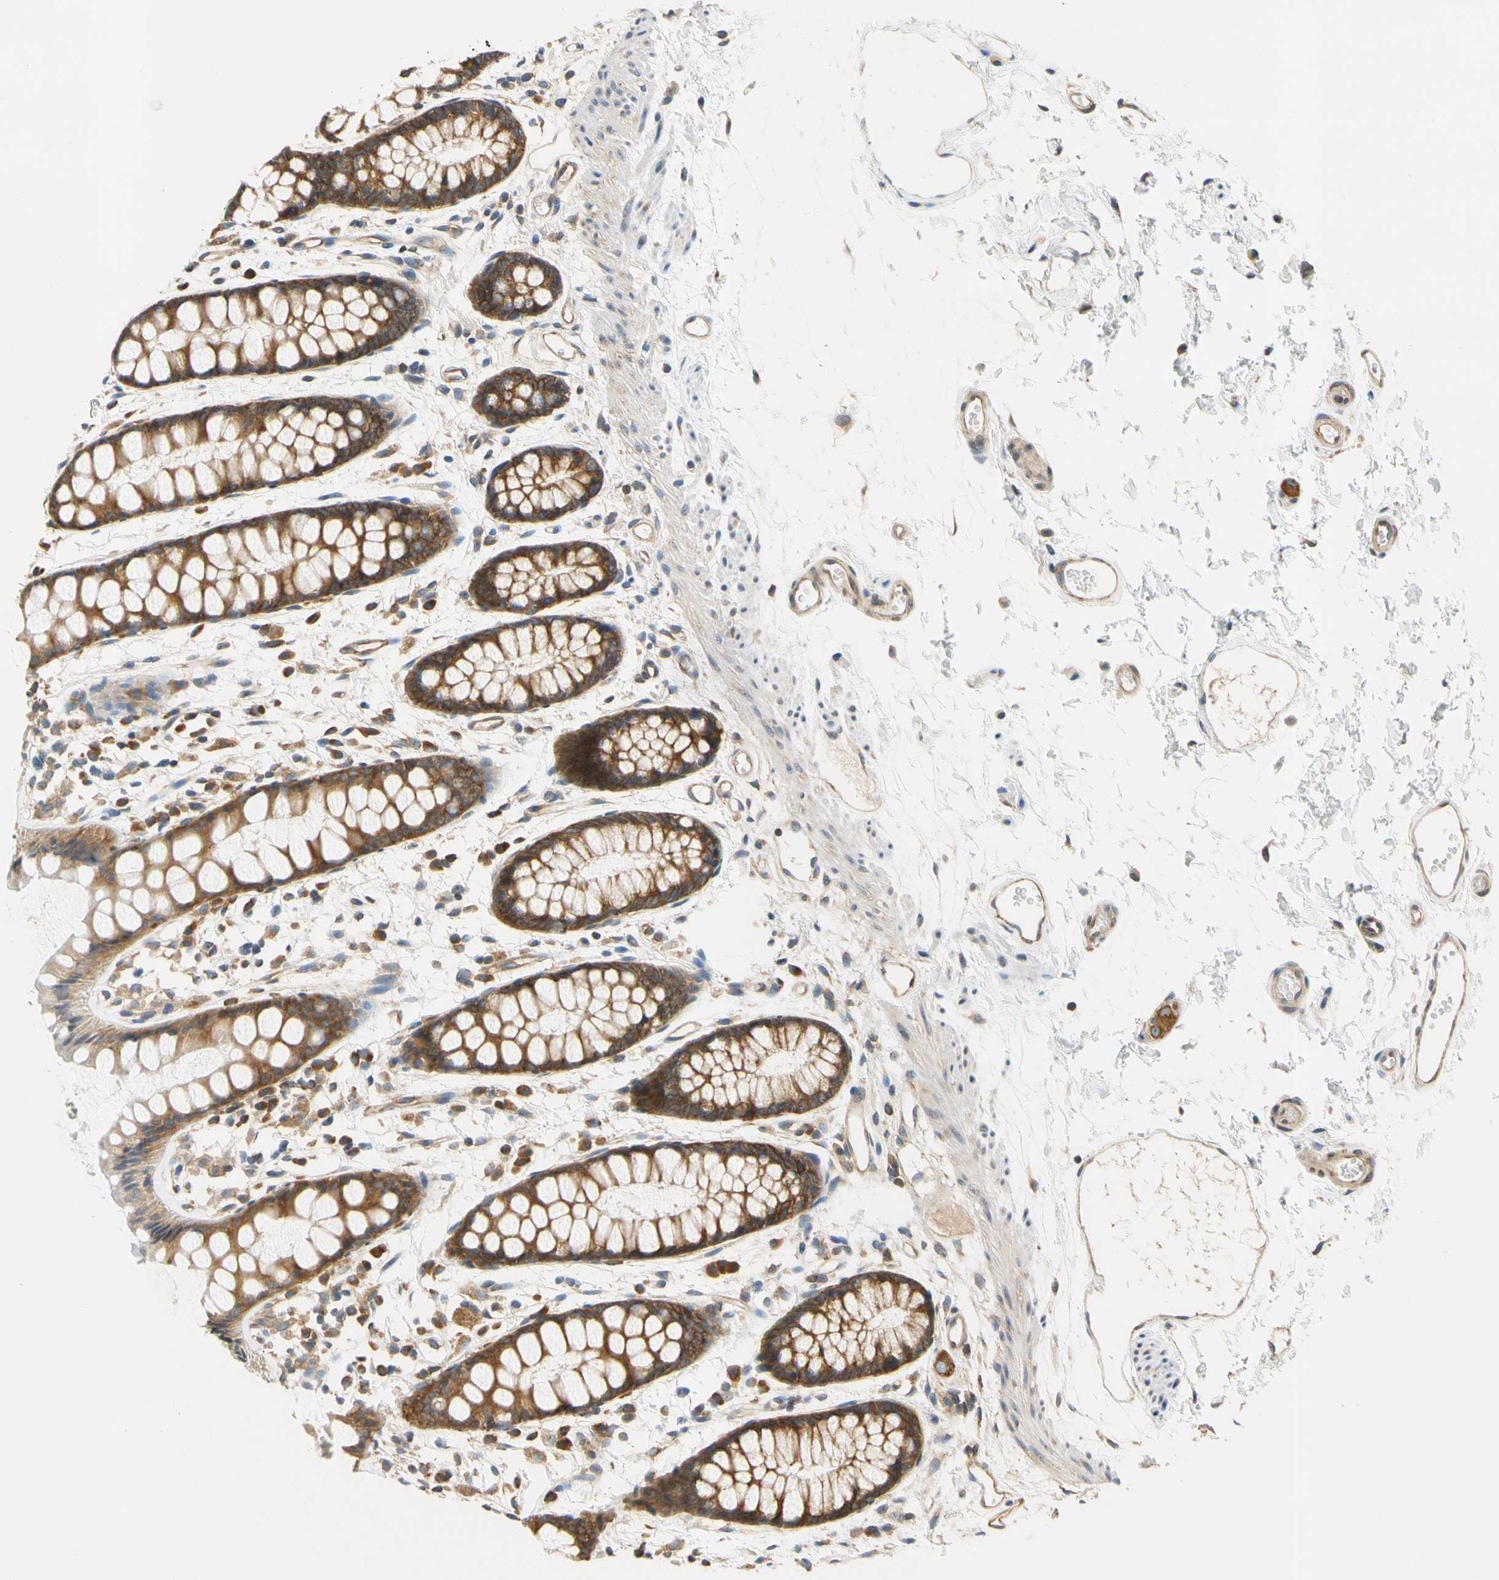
{"staining": {"intensity": "strong", "quantity": ">75%", "location": "cytoplasmic/membranous"}, "tissue": "rectum", "cell_type": "Glandular cells", "image_type": "normal", "snomed": [{"axis": "morphology", "description": "Normal tissue, NOS"}, {"axis": "topography", "description": "Rectum"}], "caption": "Glandular cells display high levels of strong cytoplasmic/membranous expression in about >75% of cells in normal rectum. (DAB IHC with brightfield microscopy, high magnification).", "gene": "LRRC47", "patient": {"sex": "female", "age": 66}}